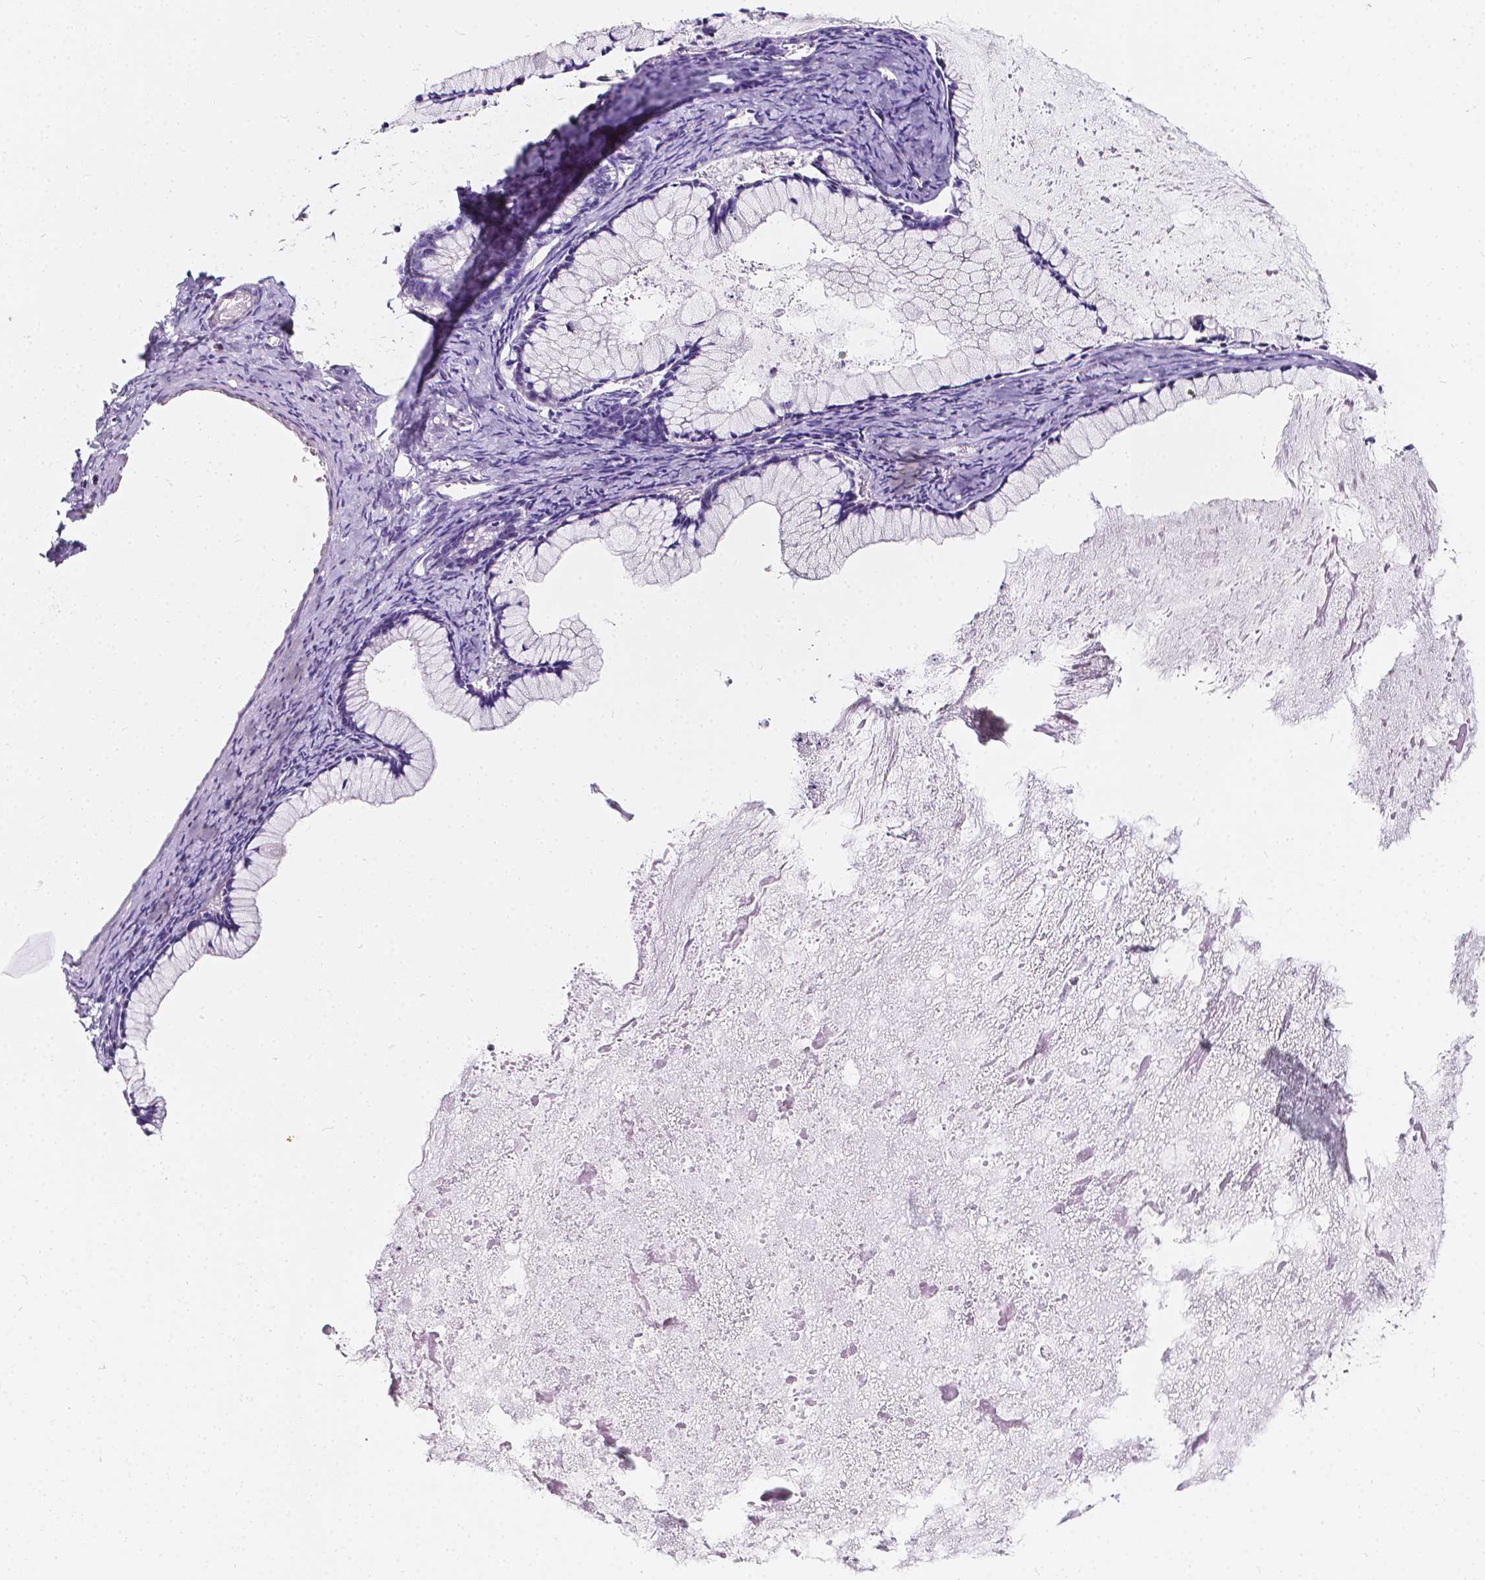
{"staining": {"intensity": "negative", "quantity": "none", "location": "none"}, "tissue": "ovarian cancer", "cell_type": "Tumor cells", "image_type": "cancer", "snomed": [{"axis": "morphology", "description": "Cystadenocarcinoma, mucinous, NOS"}, {"axis": "topography", "description": "Ovary"}], "caption": "Histopathology image shows no significant protein expression in tumor cells of ovarian cancer. (DAB (3,3'-diaminobenzidine) immunohistochemistry (IHC) with hematoxylin counter stain).", "gene": "CLSTN2", "patient": {"sex": "female", "age": 41}}